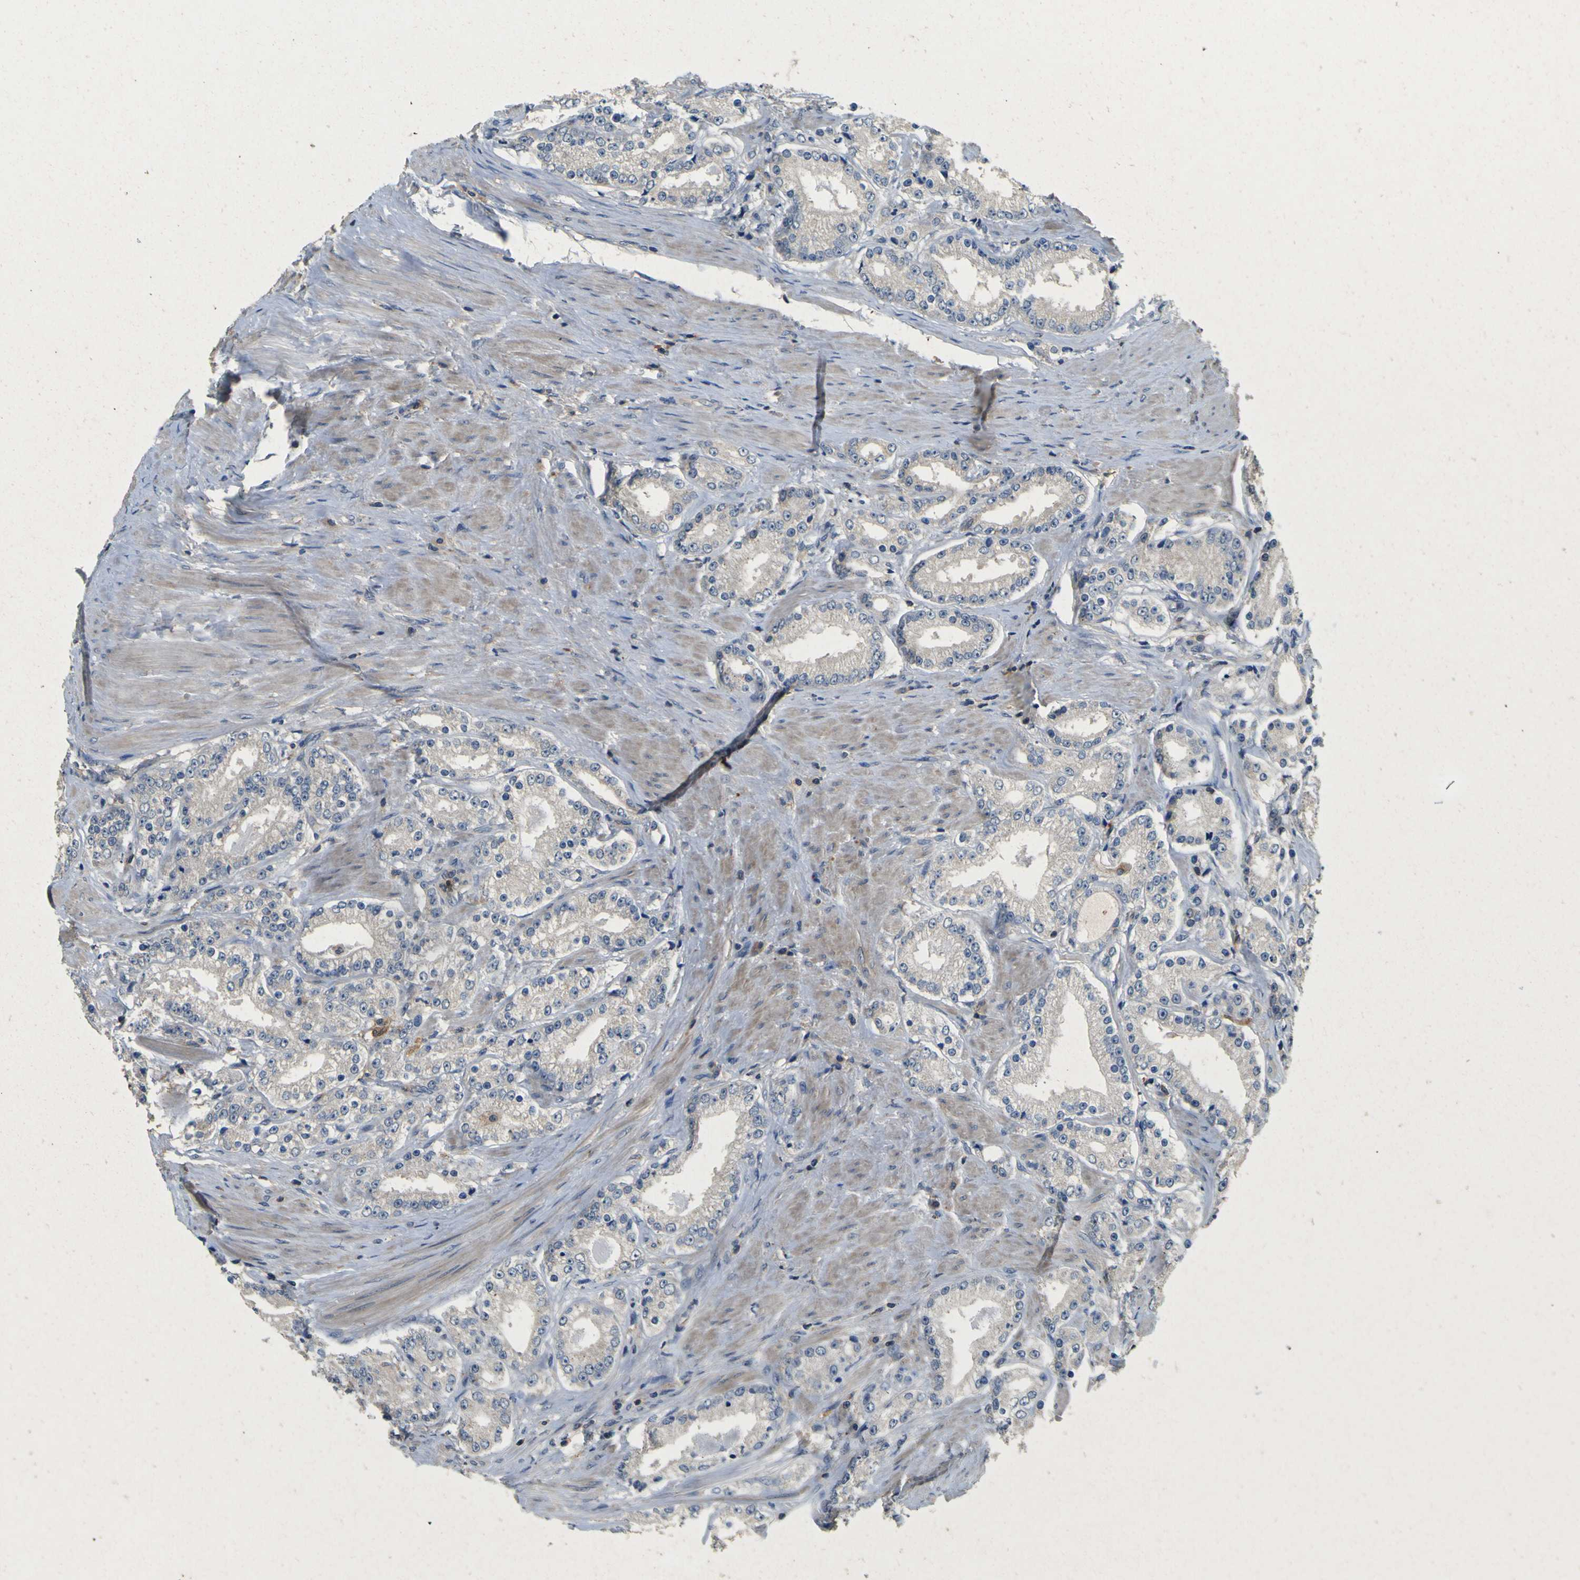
{"staining": {"intensity": "negative", "quantity": "none", "location": "none"}, "tissue": "prostate cancer", "cell_type": "Tumor cells", "image_type": "cancer", "snomed": [{"axis": "morphology", "description": "Adenocarcinoma, Low grade"}, {"axis": "topography", "description": "Prostate"}], "caption": "This photomicrograph is of prostate cancer stained with immunohistochemistry to label a protein in brown with the nuclei are counter-stained blue. There is no staining in tumor cells. (Immunohistochemistry, brightfield microscopy, high magnification).", "gene": "TNIK", "patient": {"sex": "male", "age": 63}}